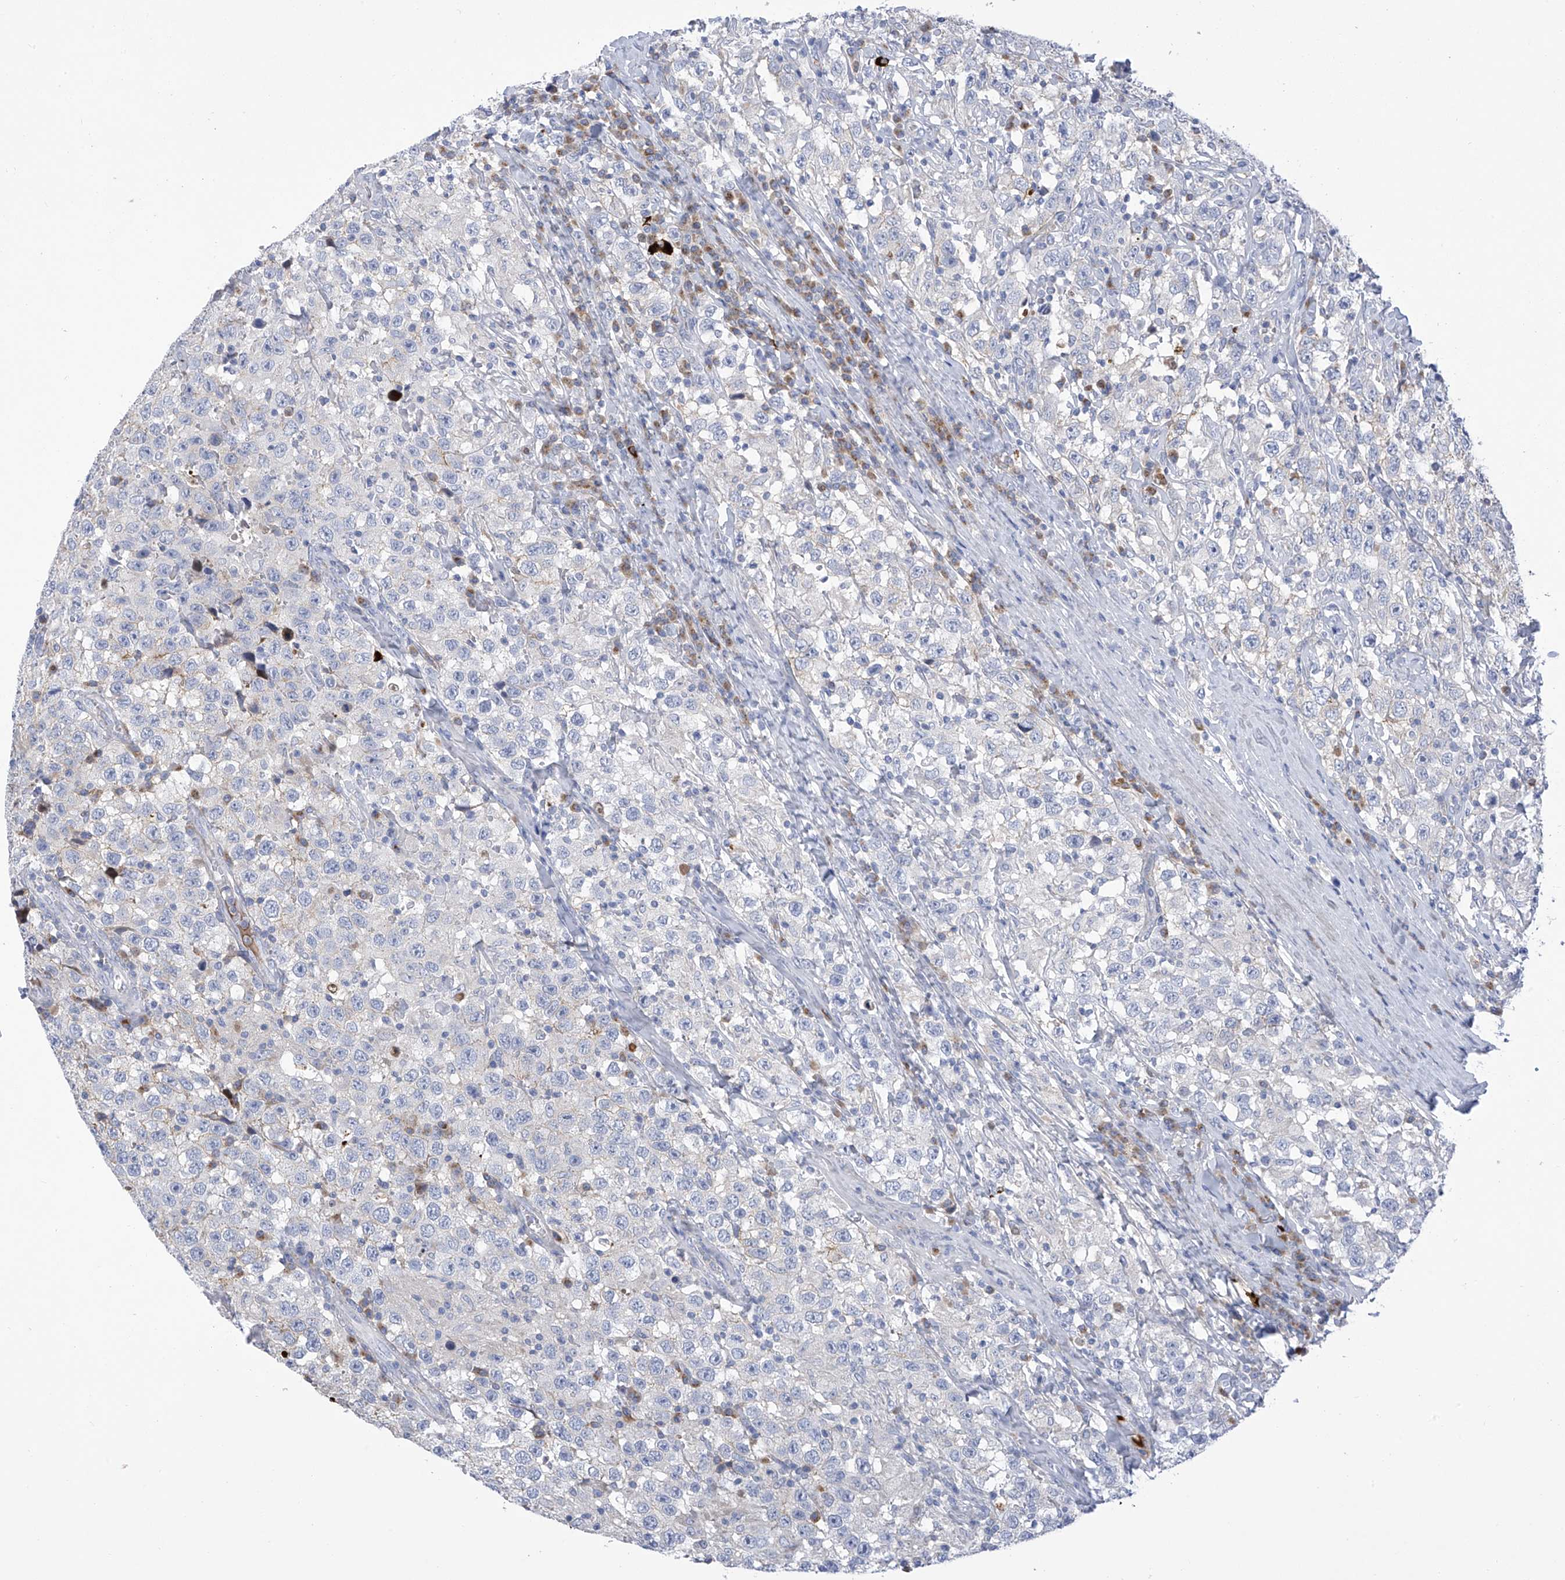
{"staining": {"intensity": "negative", "quantity": "none", "location": "none"}, "tissue": "testis cancer", "cell_type": "Tumor cells", "image_type": "cancer", "snomed": [{"axis": "morphology", "description": "Seminoma, NOS"}, {"axis": "topography", "description": "Testis"}], "caption": "Tumor cells show no significant expression in testis seminoma.", "gene": "SLCO4A1", "patient": {"sex": "male", "age": 41}}